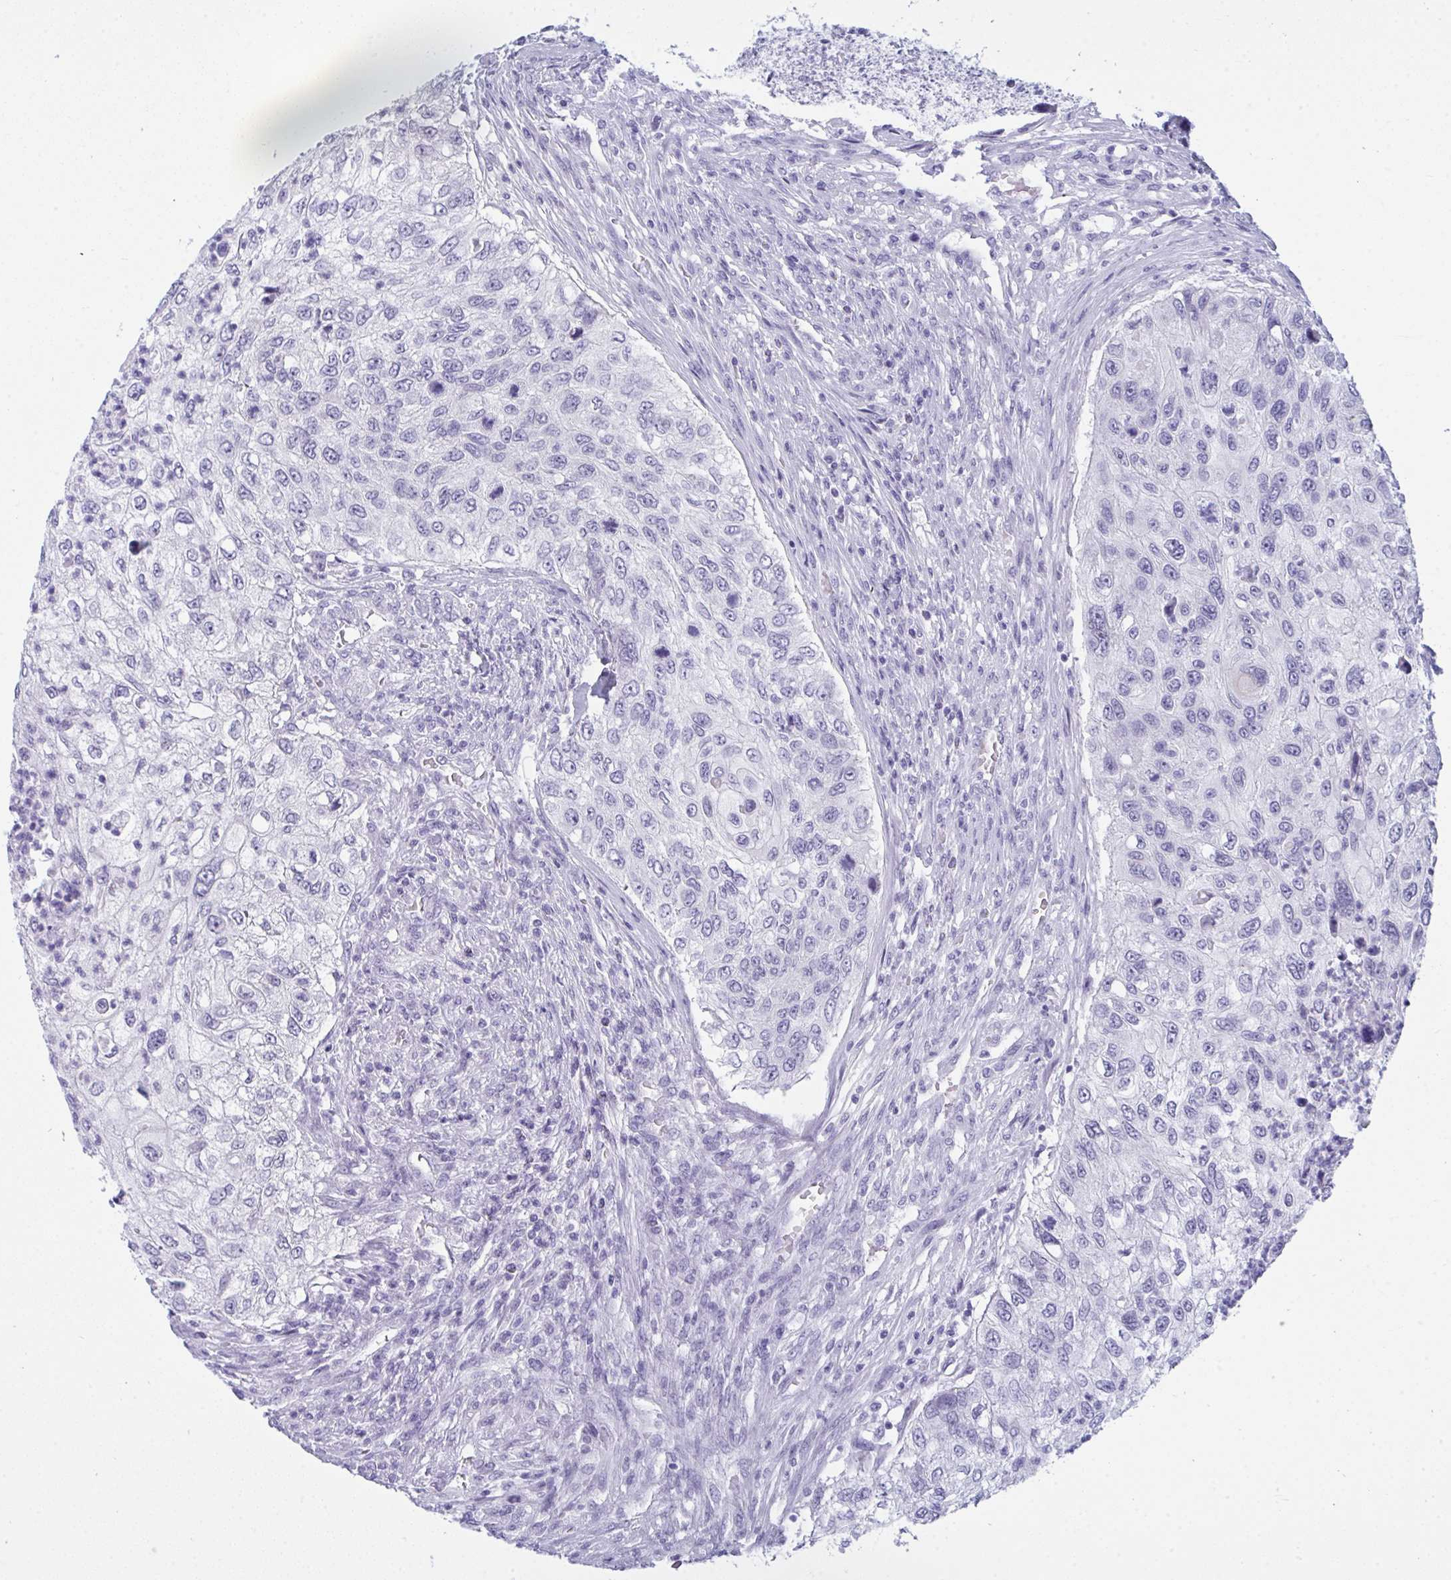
{"staining": {"intensity": "negative", "quantity": "none", "location": "none"}, "tissue": "urothelial cancer", "cell_type": "Tumor cells", "image_type": "cancer", "snomed": [{"axis": "morphology", "description": "Urothelial carcinoma, High grade"}, {"axis": "topography", "description": "Urinary bladder"}], "caption": "DAB immunohistochemical staining of human high-grade urothelial carcinoma demonstrates no significant expression in tumor cells.", "gene": "PRDM9", "patient": {"sex": "female", "age": 60}}